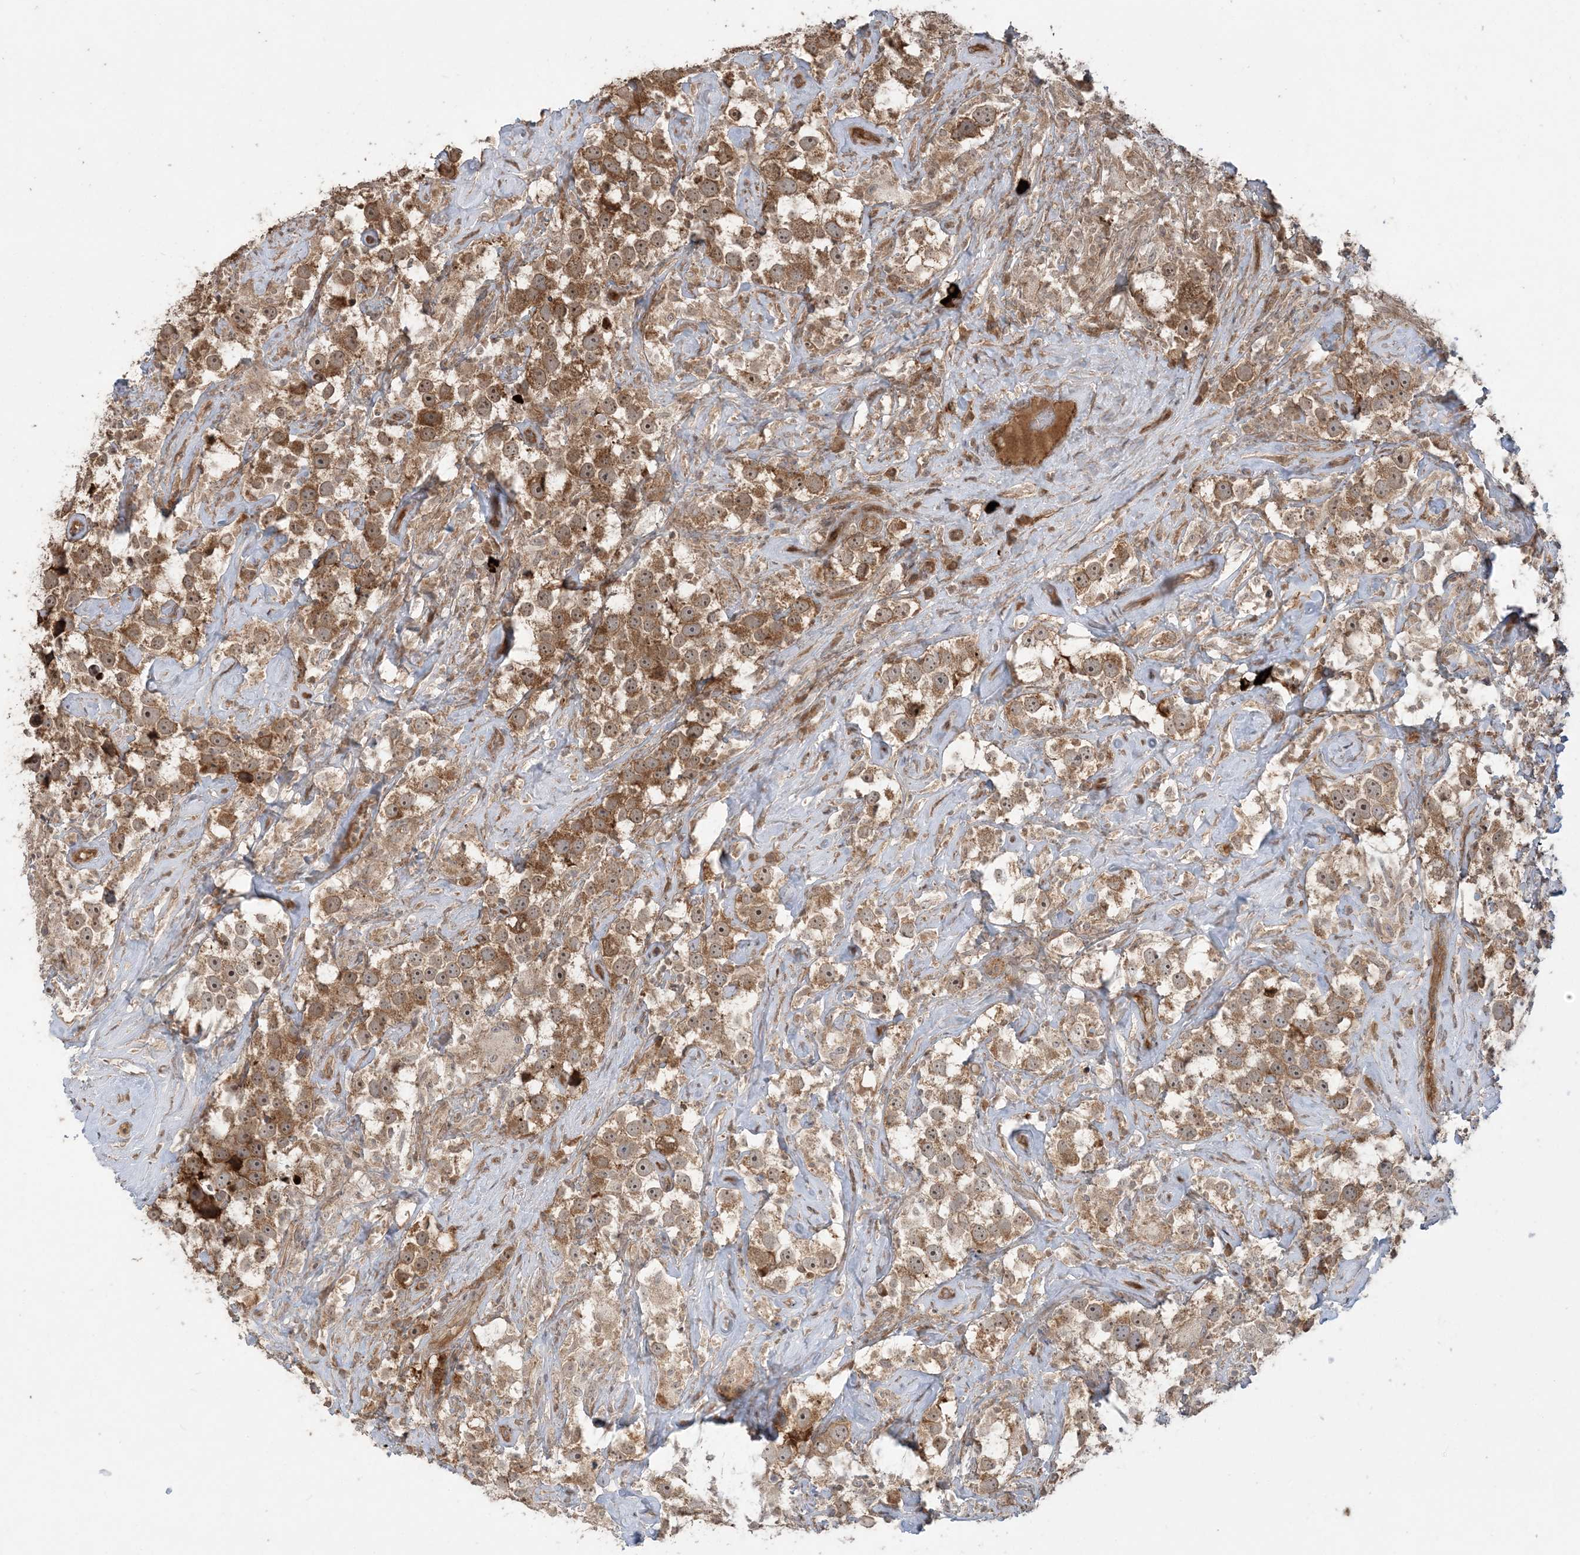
{"staining": {"intensity": "moderate", "quantity": ">75%", "location": "cytoplasmic/membranous"}, "tissue": "testis cancer", "cell_type": "Tumor cells", "image_type": "cancer", "snomed": [{"axis": "morphology", "description": "Seminoma, NOS"}, {"axis": "topography", "description": "Testis"}], "caption": "An image of human testis seminoma stained for a protein reveals moderate cytoplasmic/membranous brown staining in tumor cells.", "gene": "STIM2", "patient": {"sex": "male", "age": 49}}